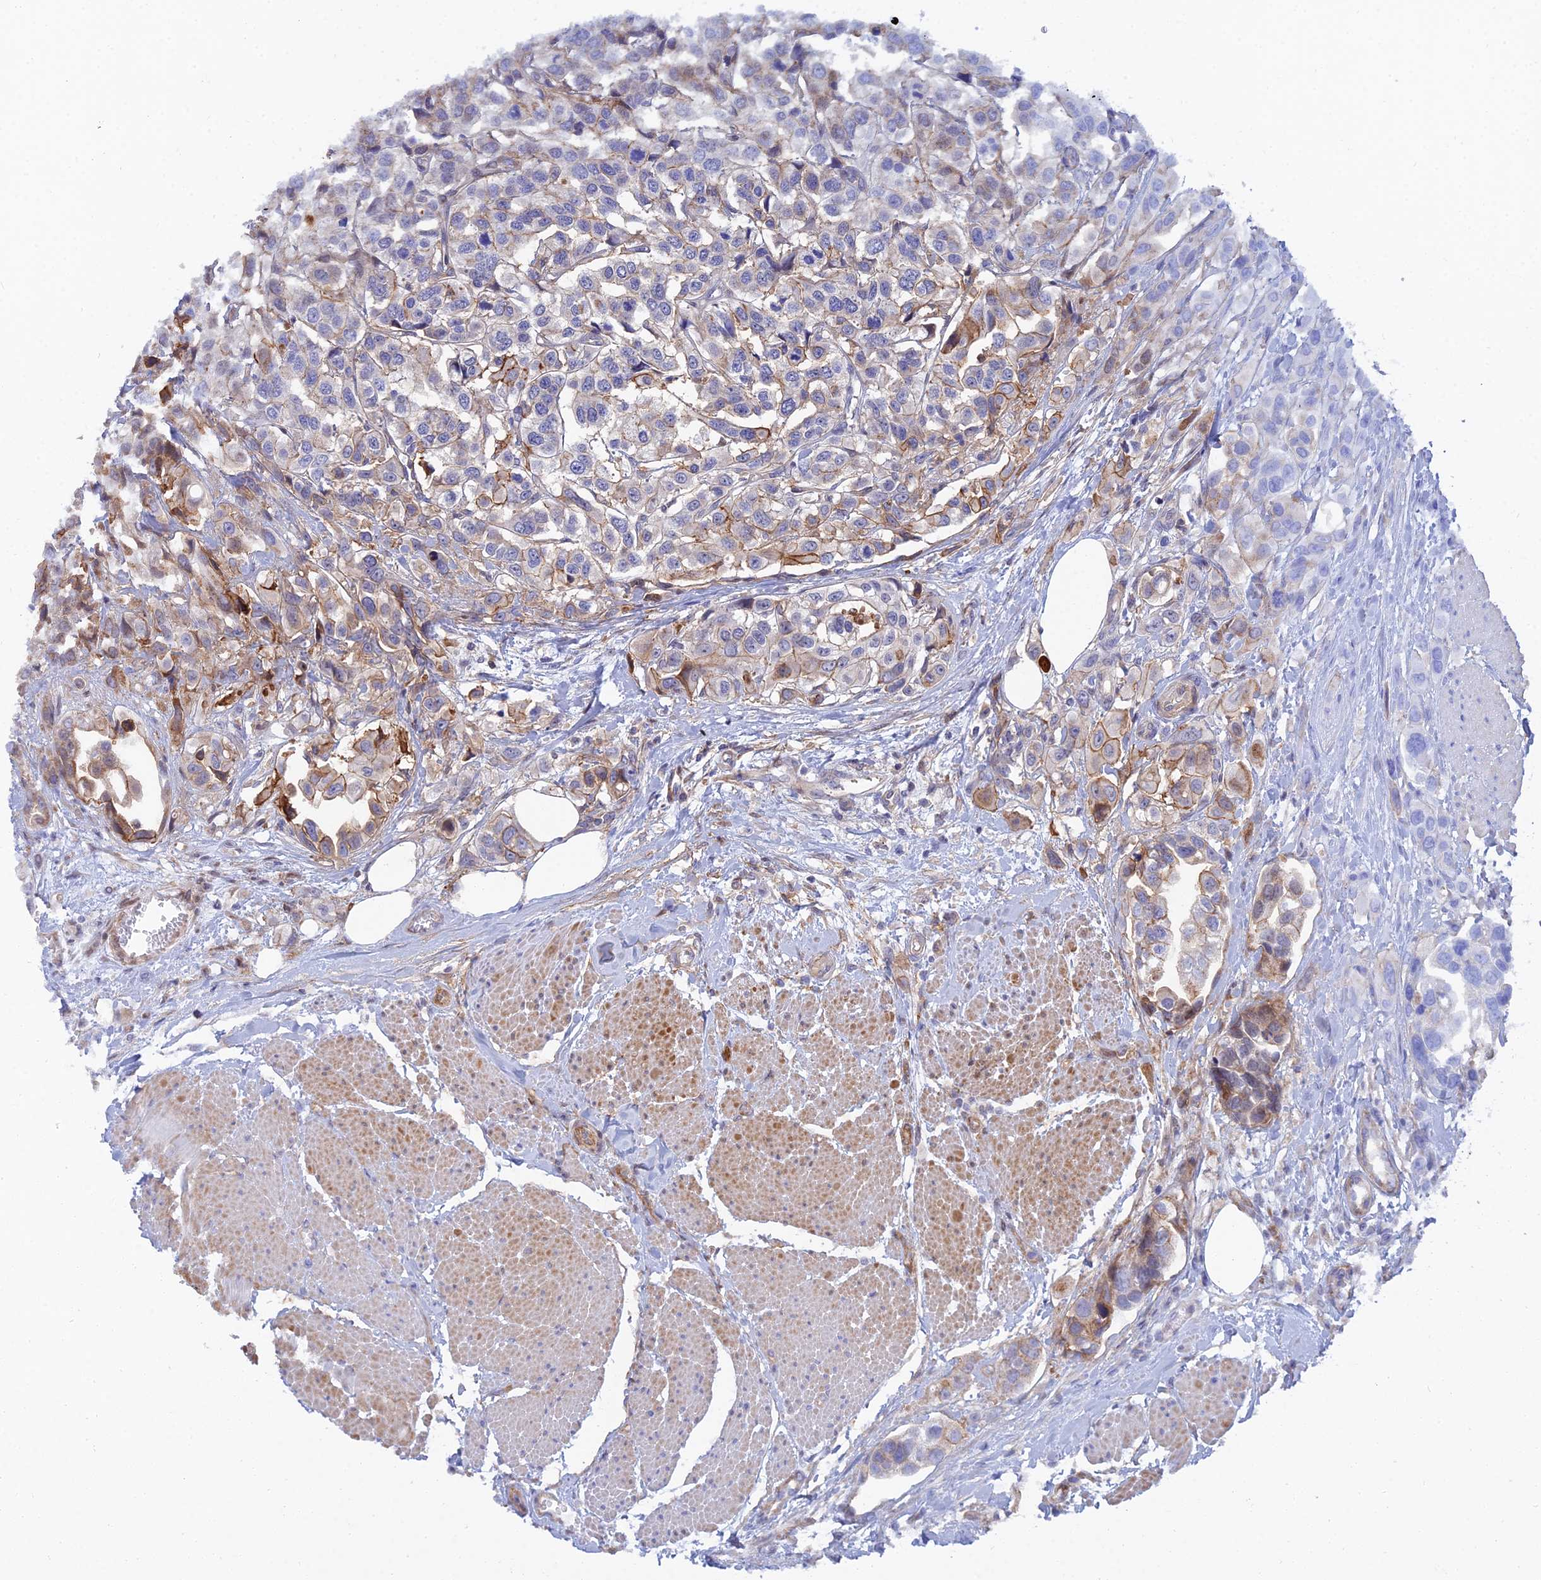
{"staining": {"intensity": "moderate", "quantity": "<25%", "location": "cytoplasmic/membranous"}, "tissue": "urothelial cancer", "cell_type": "Tumor cells", "image_type": "cancer", "snomed": [{"axis": "morphology", "description": "Urothelial carcinoma, High grade"}, {"axis": "topography", "description": "Urinary bladder"}], "caption": "Immunohistochemistry photomicrograph of human urothelial cancer stained for a protein (brown), which shows low levels of moderate cytoplasmic/membranous expression in about <25% of tumor cells.", "gene": "TRIM43B", "patient": {"sex": "male", "age": 67}}